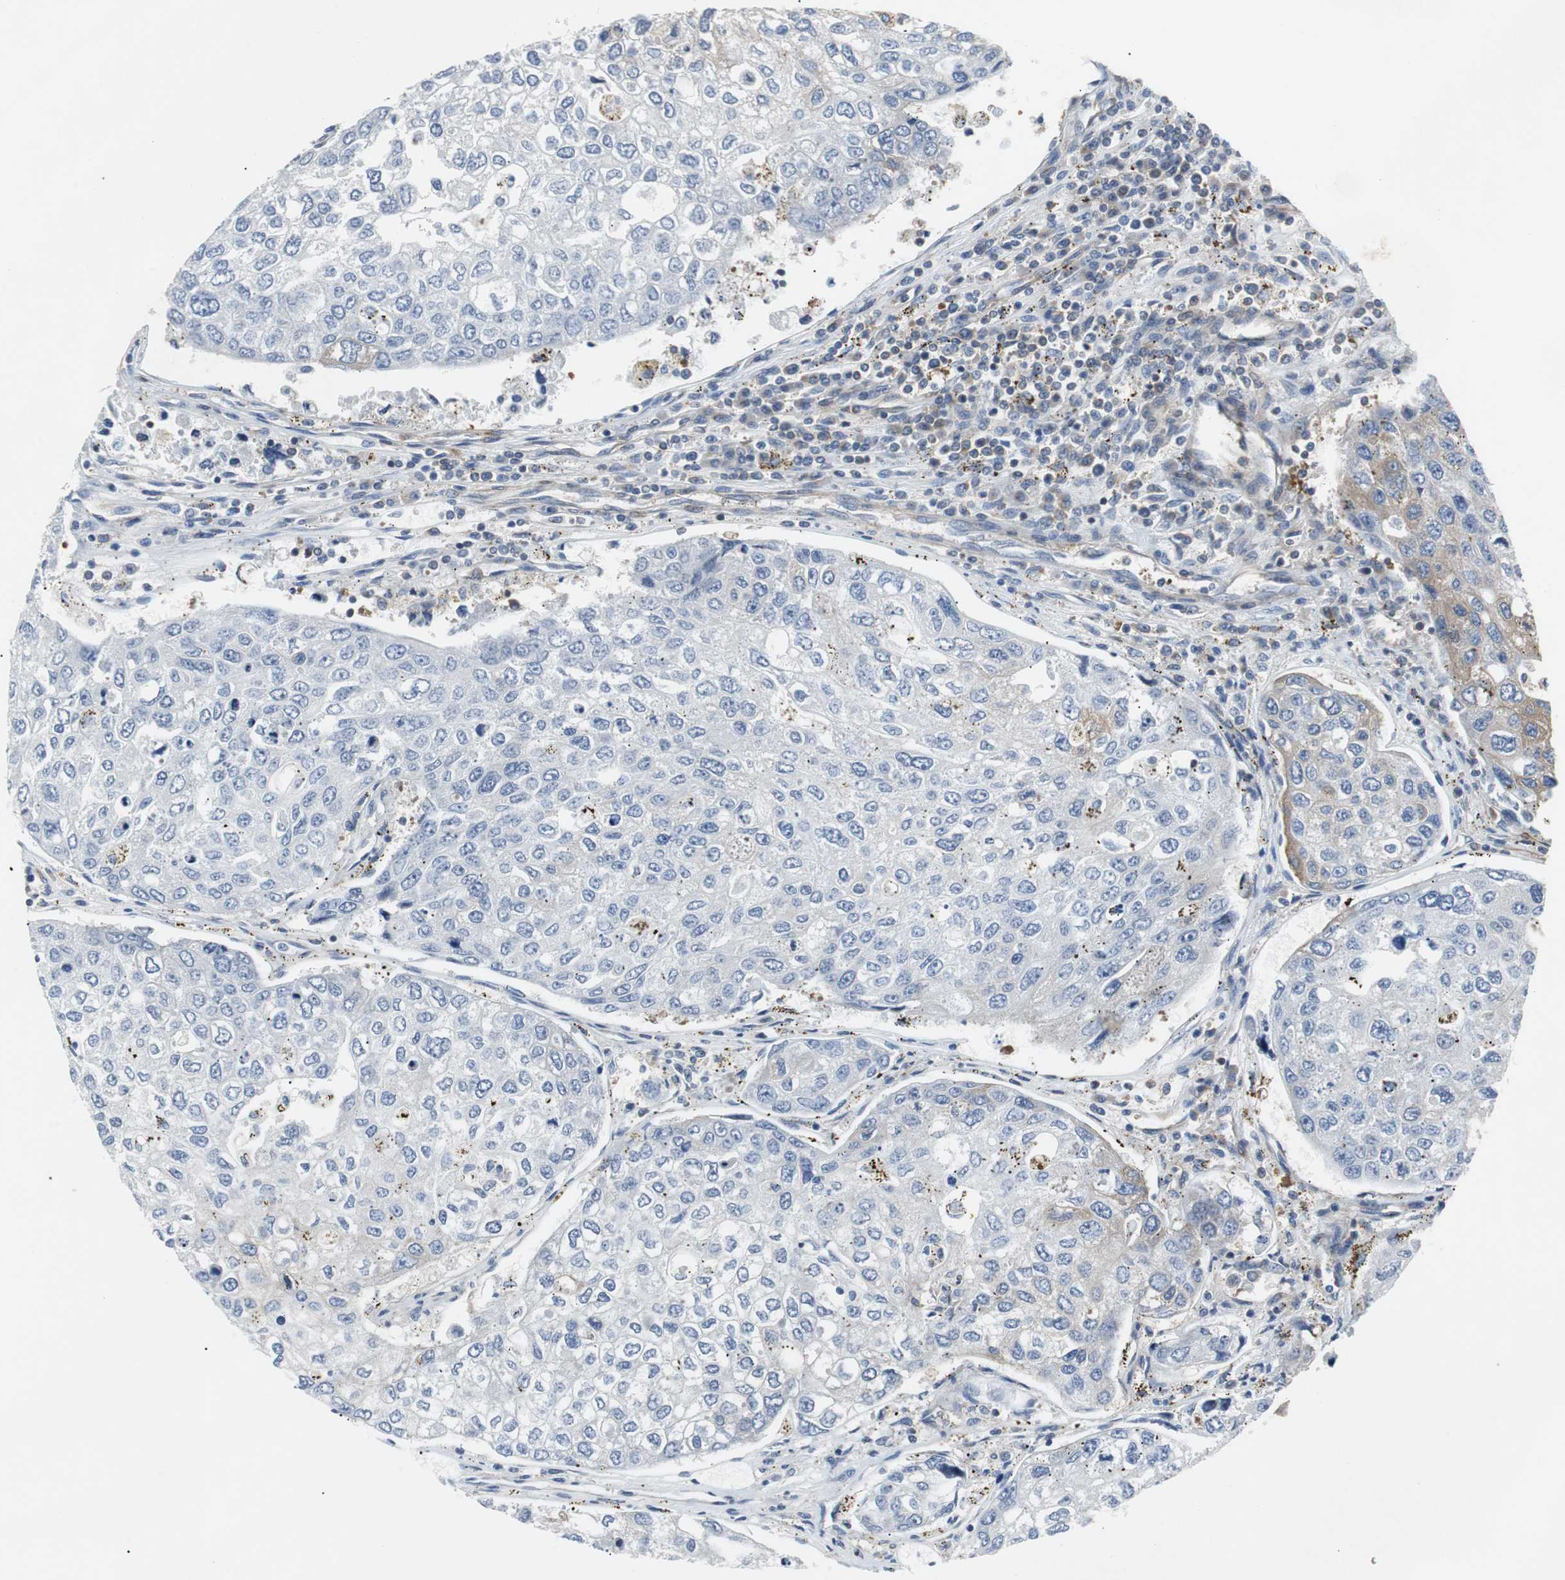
{"staining": {"intensity": "strong", "quantity": ">75%", "location": "cytoplasmic/membranous"}, "tissue": "urothelial cancer", "cell_type": "Tumor cells", "image_type": "cancer", "snomed": [{"axis": "morphology", "description": "Urothelial carcinoma, High grade"}, {"axis": "topography", "description": "Lymph node"}, {"axis": "topography", "description": "Urinary bladder"}], "caption": "This is an image of immunohistochemistry (IHC) staining of urothelial carcinoma (high-grade), which shows strong staining in the cytoplasmic/membranous of tumor cells.", "gene": "GYS1", "patient": {"sex": "male", "age": 51}}